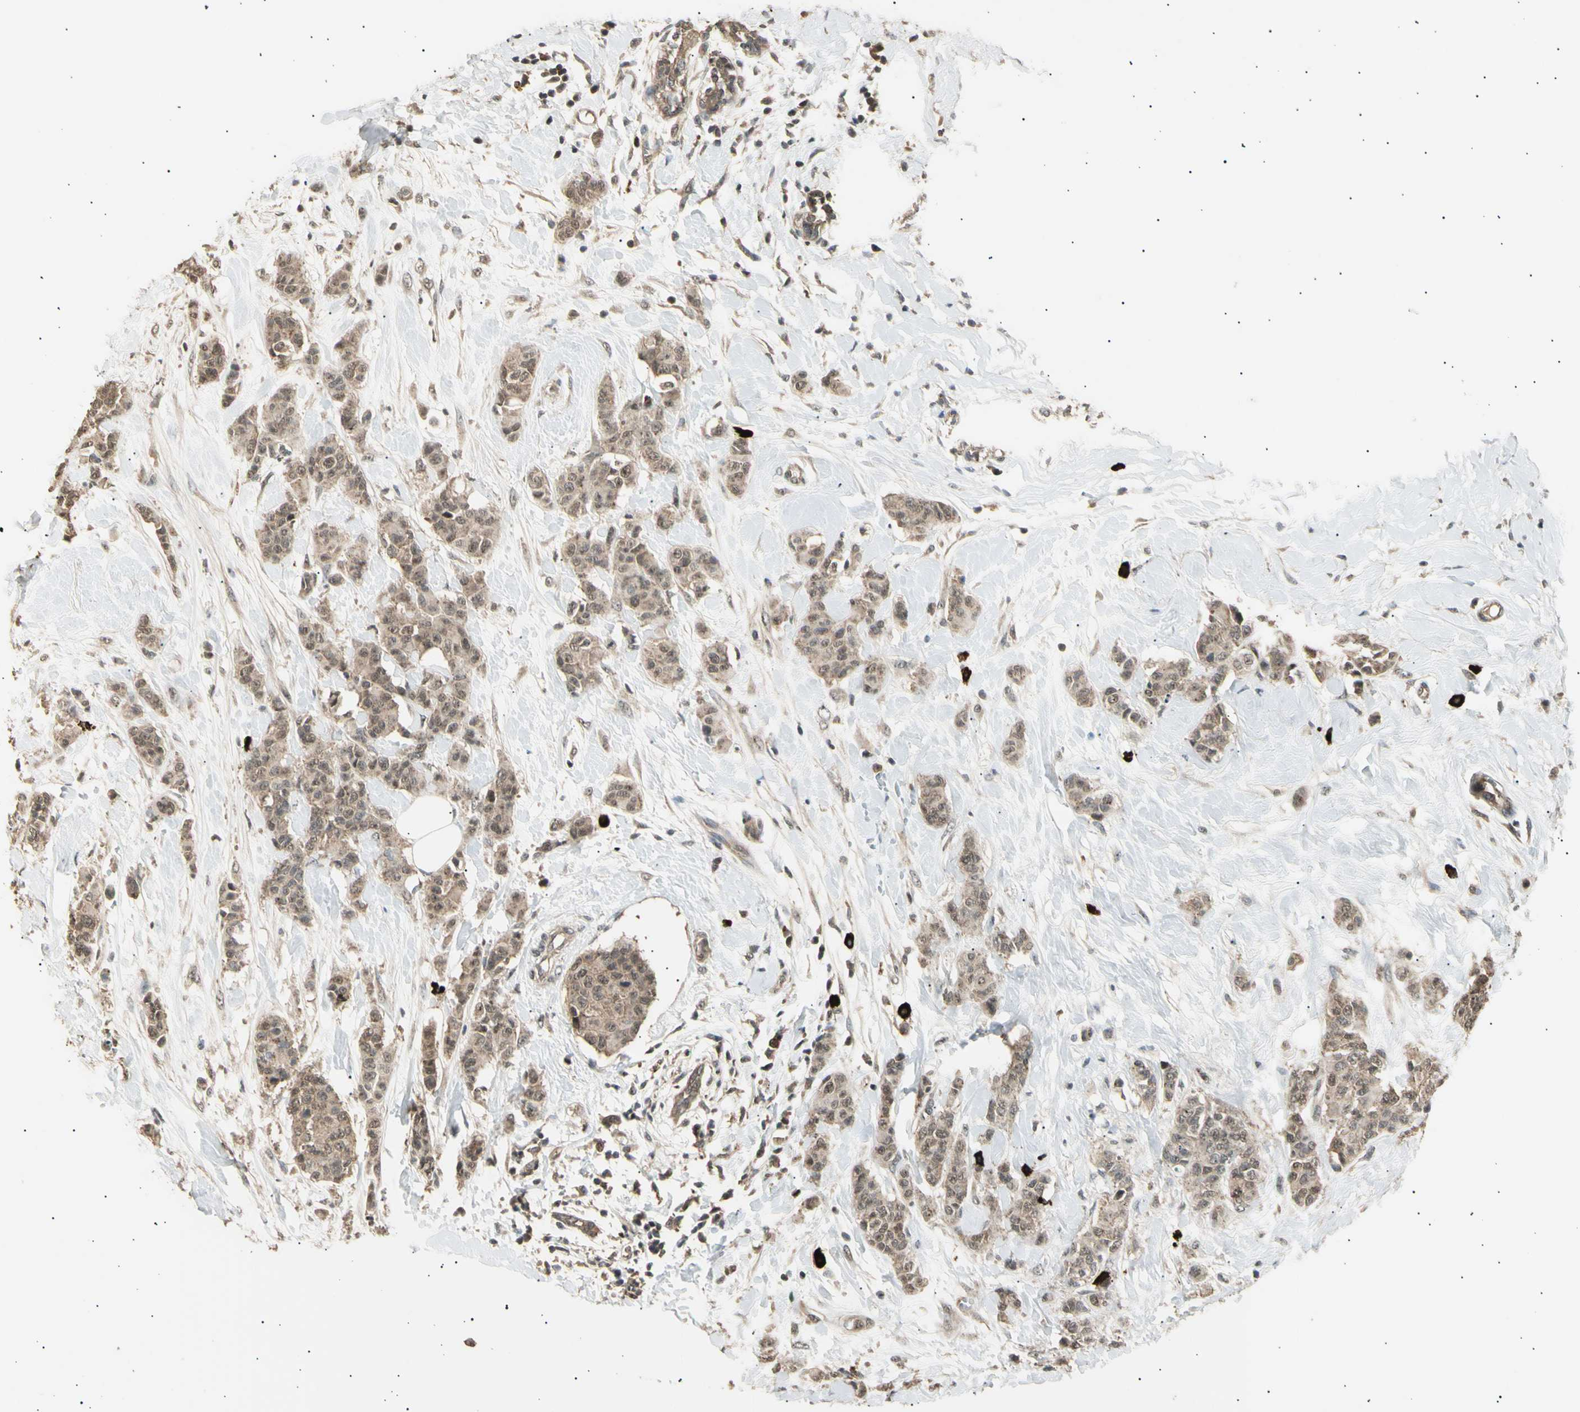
{"staining": {"intensity": "weak", "quantity": ">75%", "location": "cytoplasmic/membranous"}, "tissue": "breast cancer", "cell_type": "Tumor cells", "image_type": "cancer", "snomed": [{"axis": "morphology", "description": "Normal tissue, NOS"}, {"axis": "morphology", "description": "Duct carcinoma"}, {"axis": "topography", "description": "Breast"}], "caption": "A high-resolution photomicrograph shows immunohistochemistry (IHC) staining of invasive ductal carcinoma (breast), which exhibits weak cytoplasmic/membranous staining in about >75% of tumor cells. (DAB (3,3'-diaminobenzidine) IHC with brightfield microscopy, high magnification).", "gene": "NUAK2", "patient": {"sex": "female", "age": 40}}